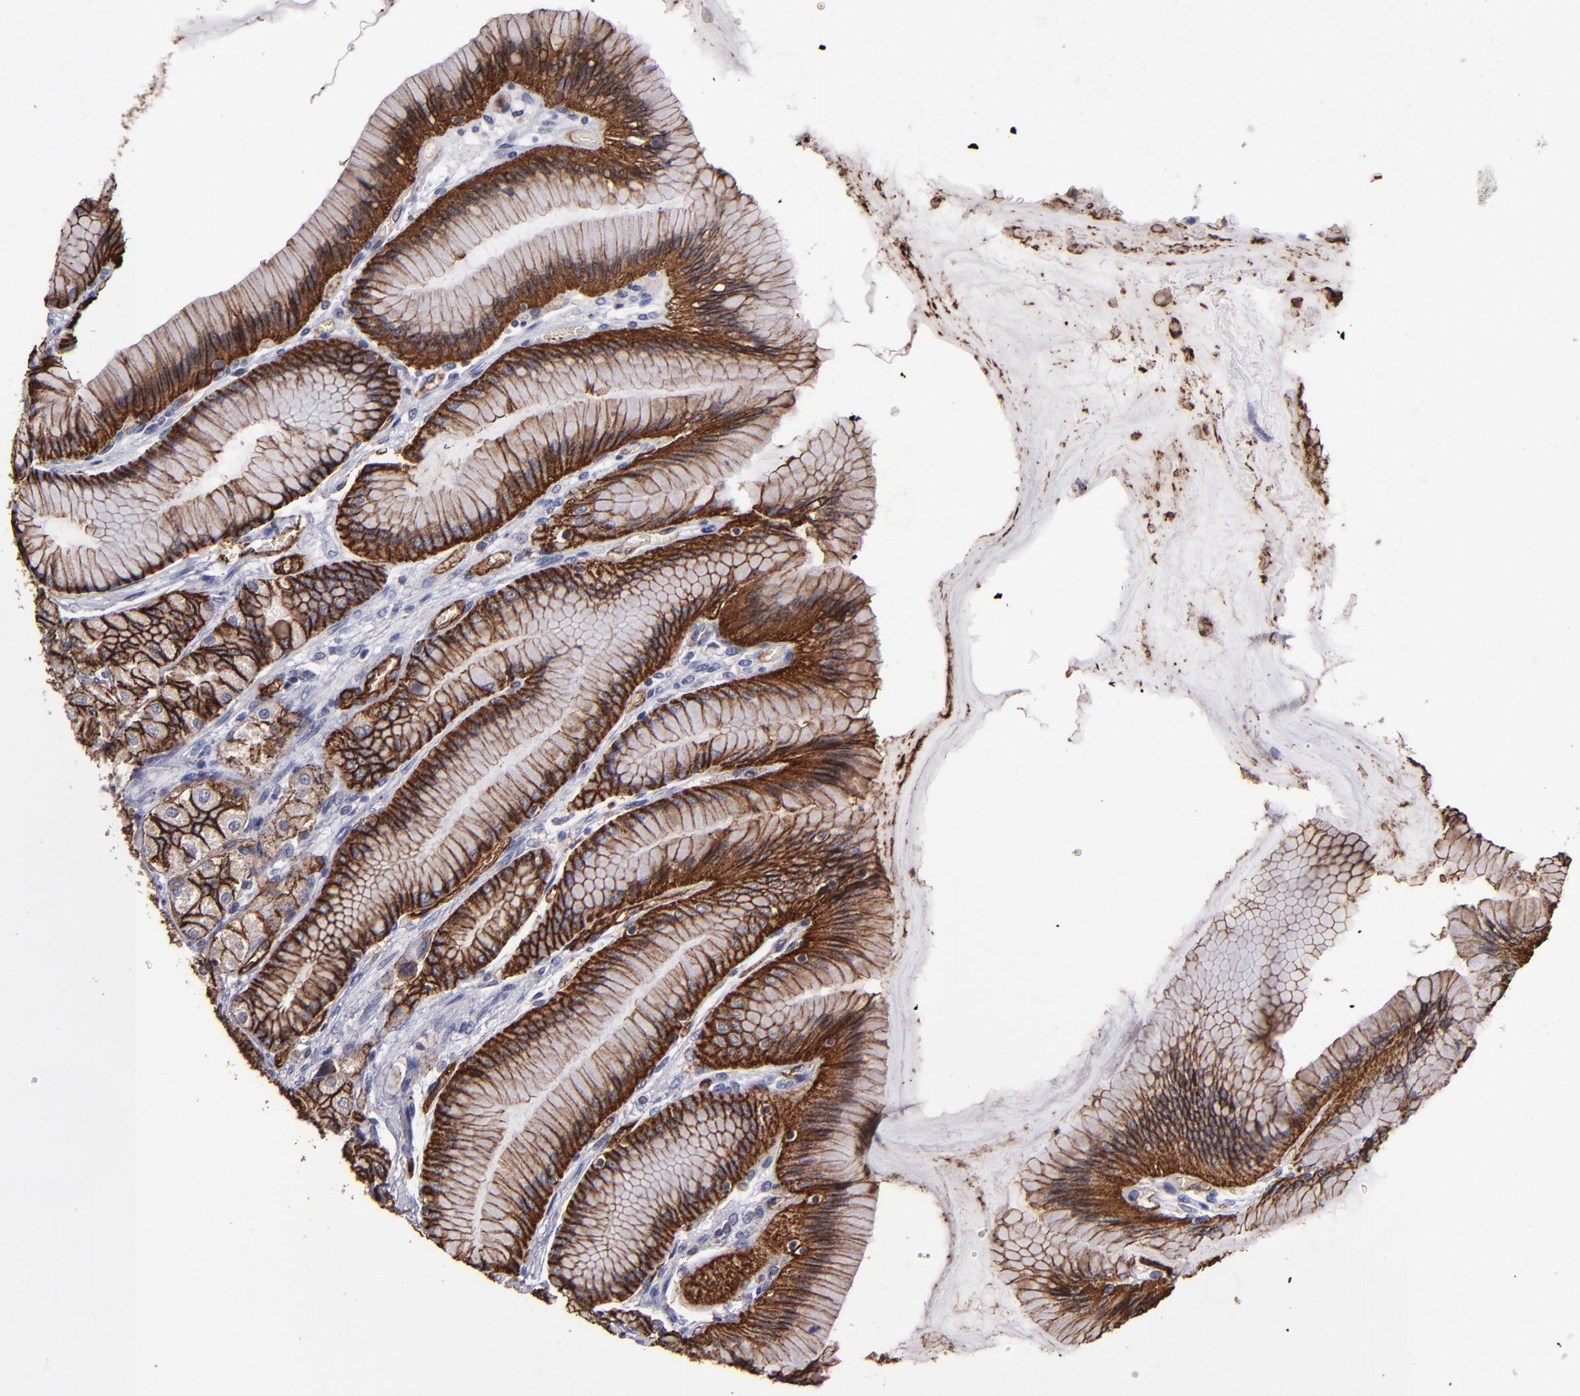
{"staining": {"intensity": "strong", "quantity": ">75%", "location": "cytoplasmic/membranous"}, "tissue": "stomach", "cell_type": "Glandular cells", "image_type": "normal", "snomed": [{"axis": "morphology", "description": "Normal tissue, NOS"}, {"axis": "morphology", "description": "Adenocarcinoma, NOS"}, {"axis": "topography", "description": "Stomach"}, {"axis": "topography", "description": "Stomach, lower"}], "caption": "High-magnification brightfield microscopy of benign stomach stained with DAB (3,3'-diaminobenzidine) (brown) and counterstained with hematoxylin (blue). glandular cells exhibit strong cytoplasmic/membranous expression is identified in about>75% of cells.", "gene": "CLDN5", "patient": {"sex": "female", "age": 65}}